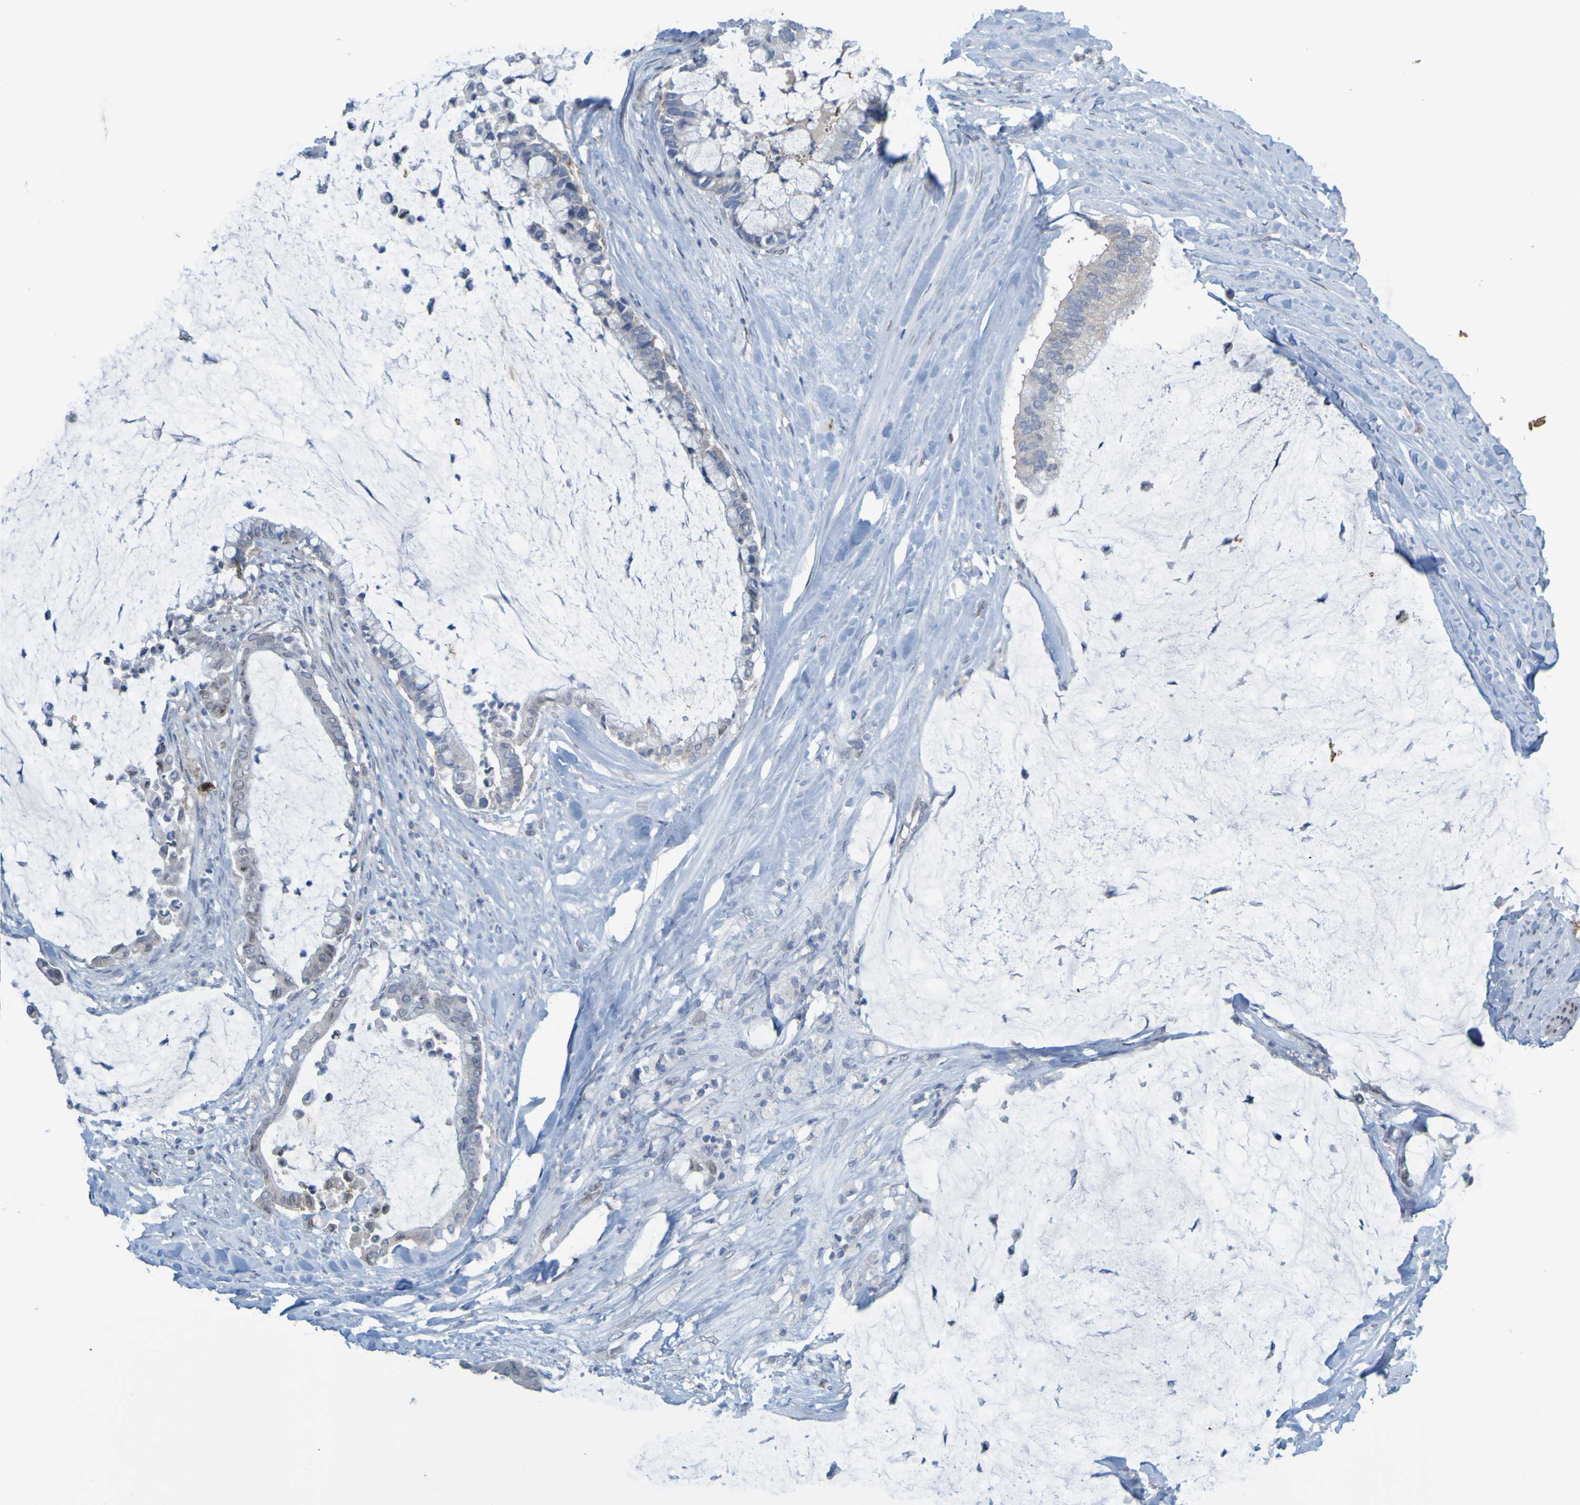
{"staining": {"intensity": "weak", "quantity": "<25%", "location": "cytoplasmic/membranous"}, "tissue": "pancreatic cancer", "cell_type": "Tumor cells", "image_type": "cancer", "snomed": [{"axis": "morphology", "description": "Adenocarcinoma, NOS"}, {"axis": "topography", "description": "Pancreas"}], "caption": "IHC of pancreatic adenocarcinoma displays no staining in tumor cells.", "gene": "MAG", "patient": {"sex": "male", "age": 41}}